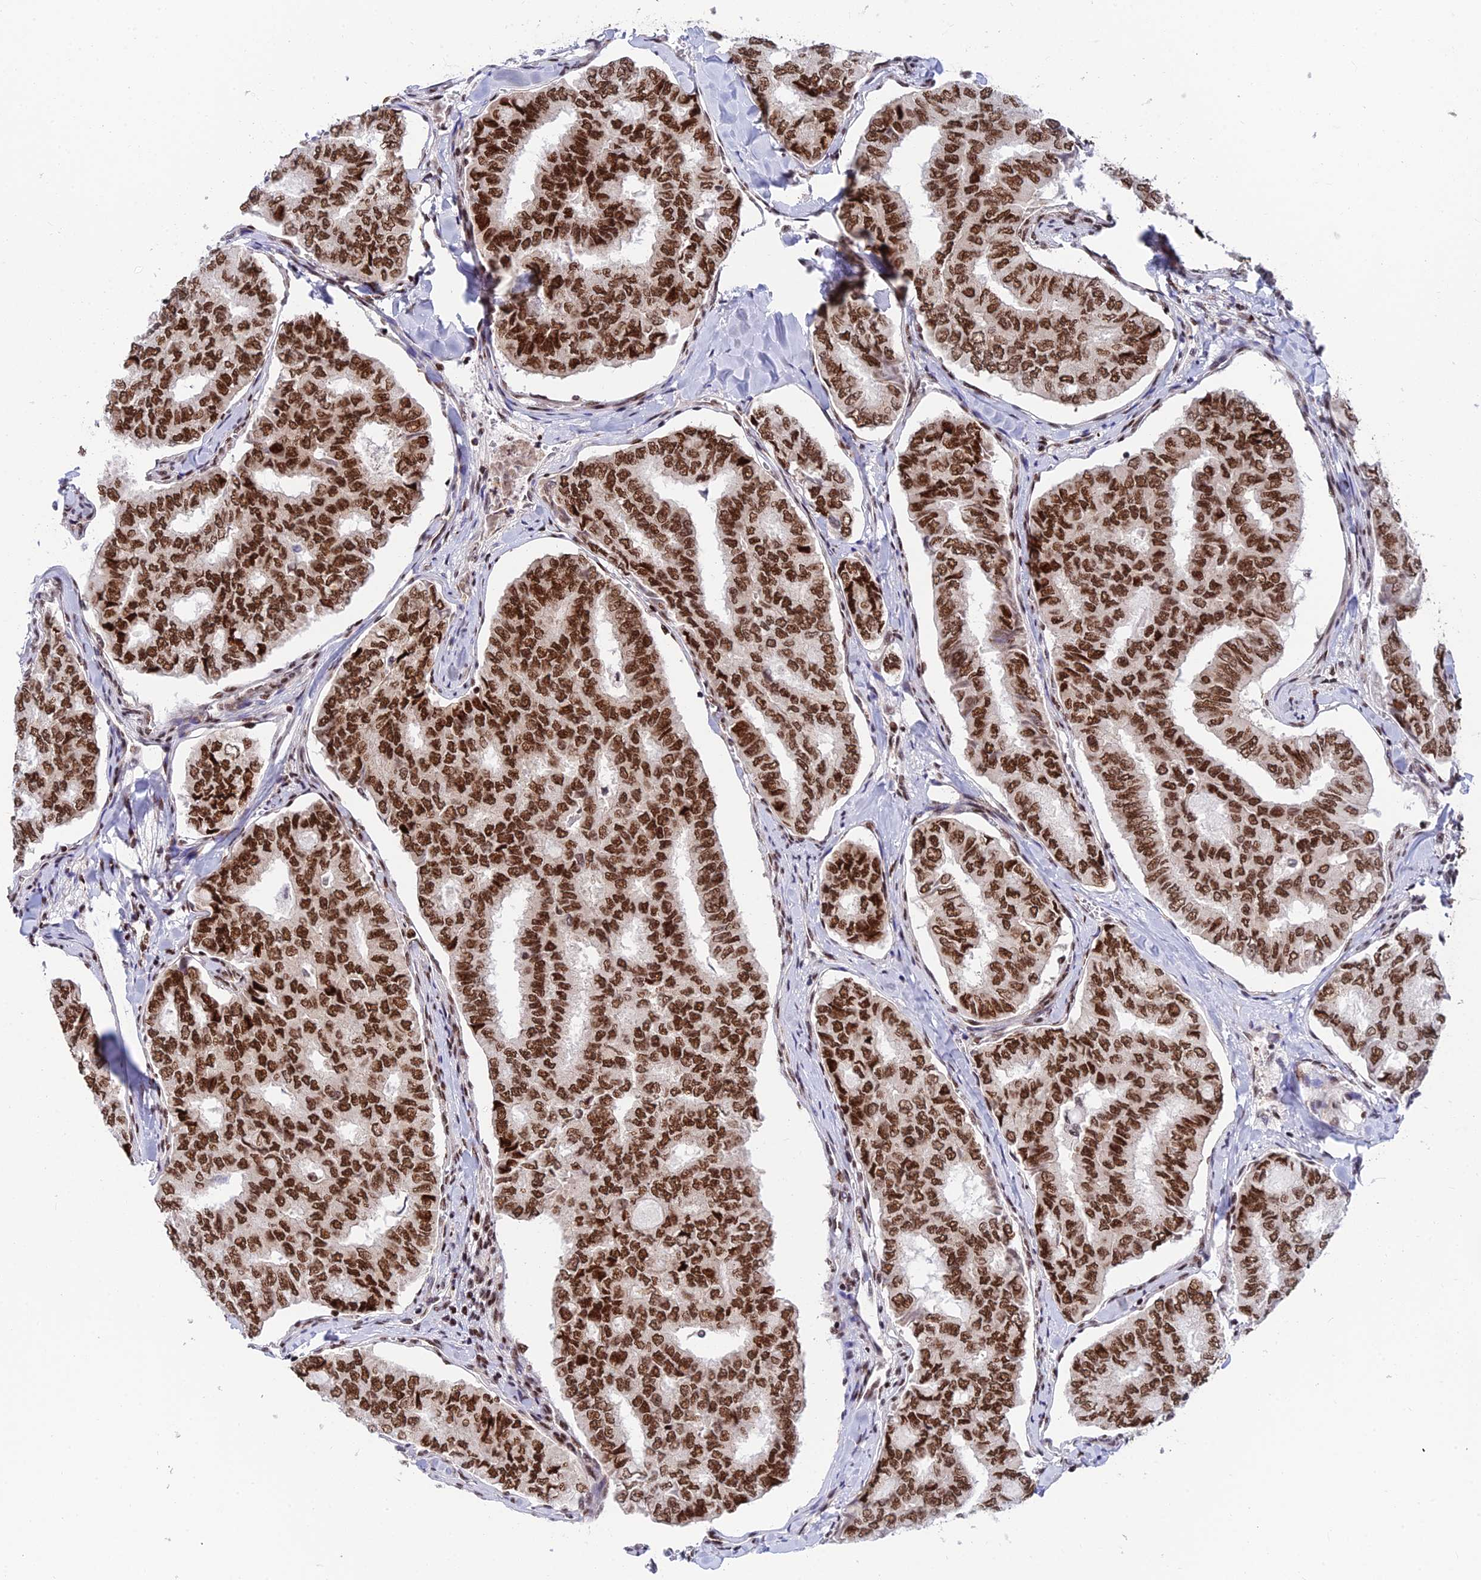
{"staining": {"intensity": "strong", "quantity": ">75%", "location": "nuclear"}, "tissue": "thyroid cancer", "cell_type": "Tumor cells", "image_type": "cancer", "snomed": [{"axis": "morphology", "description": "Papillary adenocarcinoma, NOS"}, {"axis": "topography", "description": "Thyroid gland"}], "caption": "High-magnification brightfield microscopy of papillary adenocarcinoma (thyroid) stained with DAB (brown) and counterstained with hematoxylin (blue). tumor cells exhibit strong nuclear expression is identified in approximately>75% of cells.", "gene": "USP22", "patient": {"sex": "female", "age": 35}}